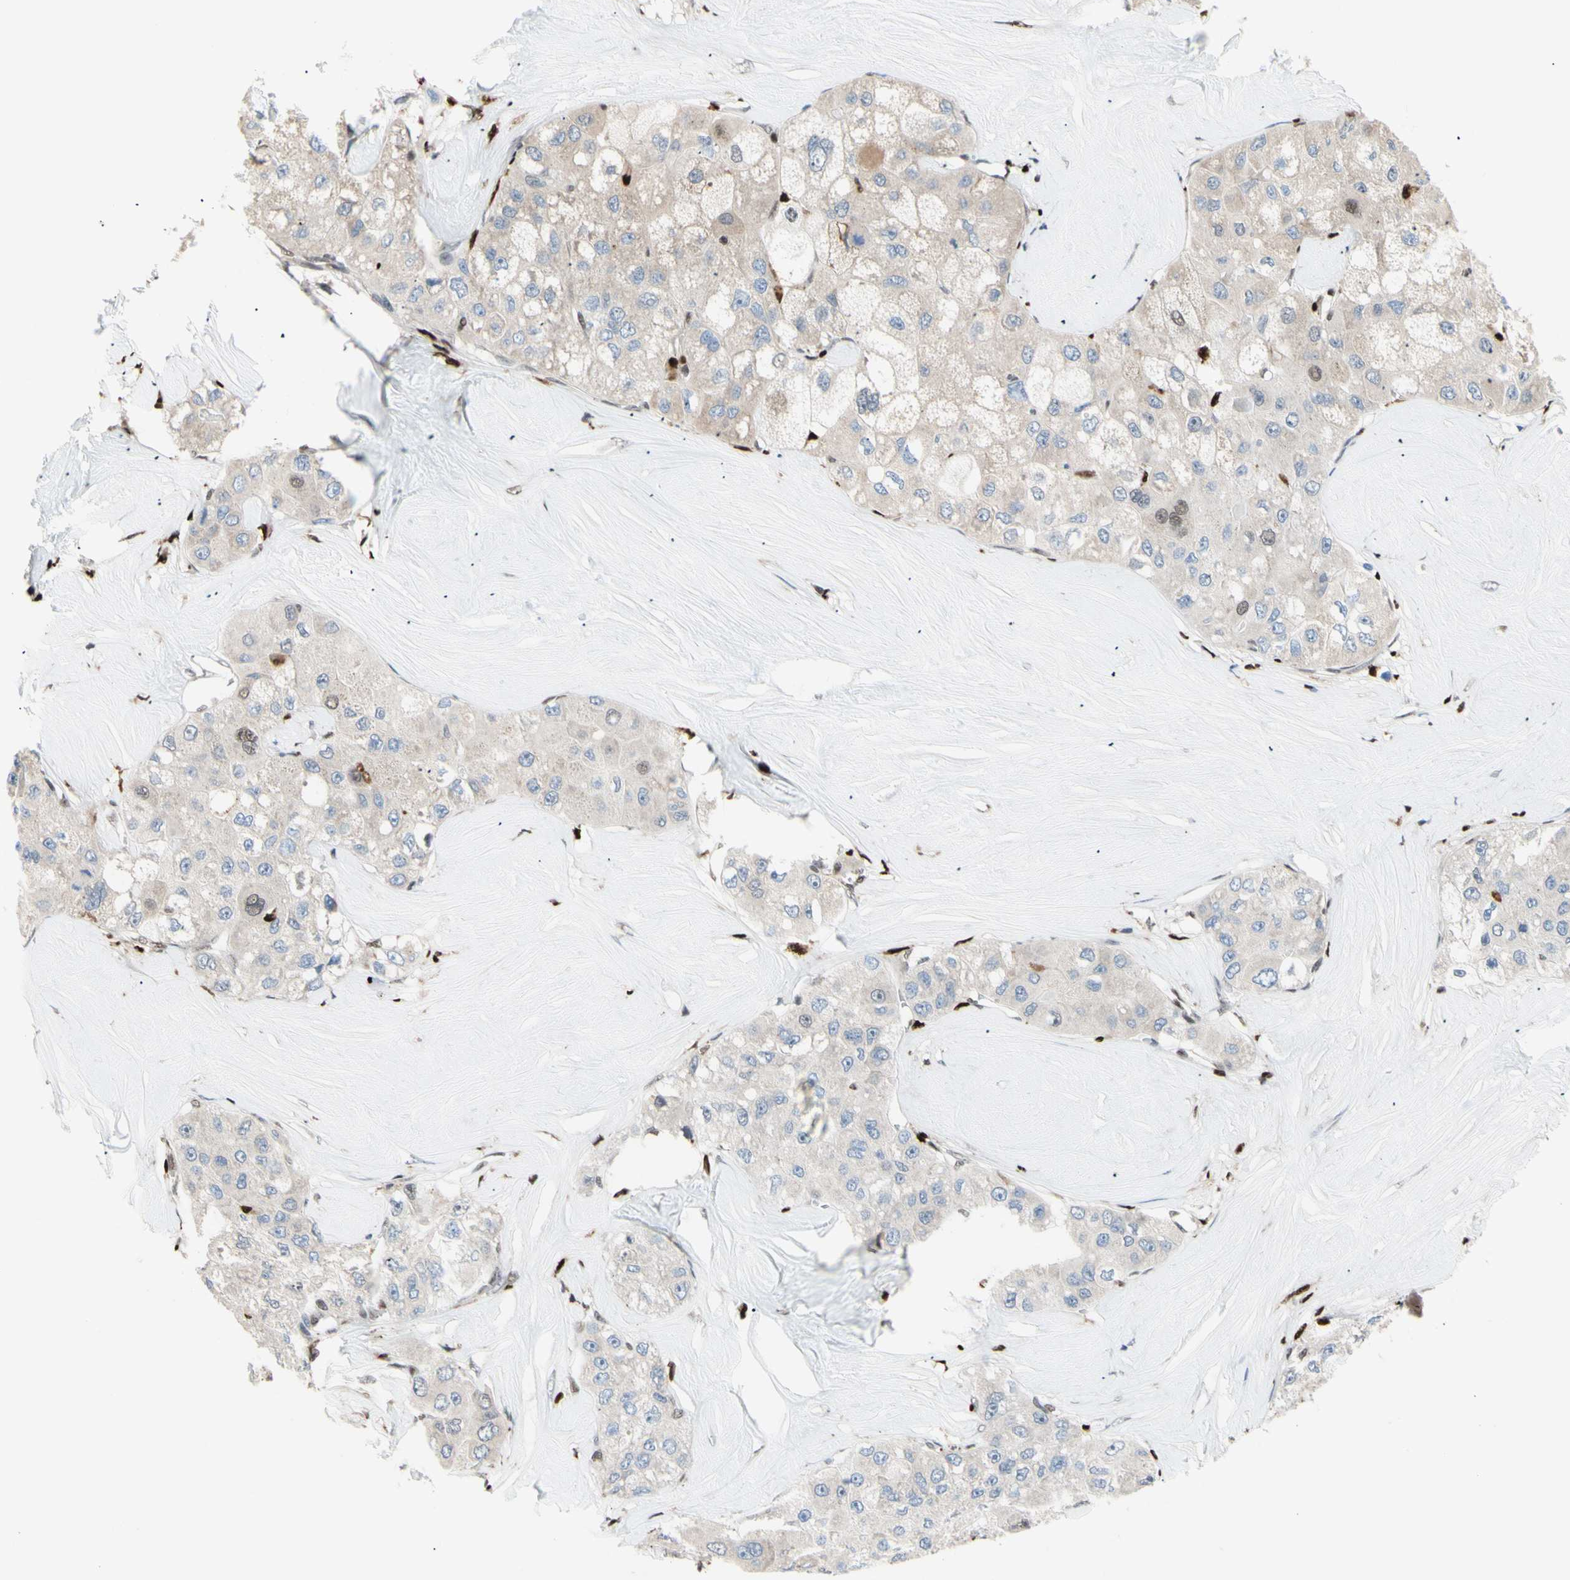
{"staining": {"intensity": "weak", "quantity": ">75%", "location": "cytoplasmic/membranous"}, "tissue": "liver cancer", "cell_type": "Tumor cells", "image_type": "cancer", "snomed": [{"axis": "morphology", "description": "Carcinoma, Hepatocellular, NOS"}, {"axis": "topography", "description": "Liver"}], "caption": "Weak cytoplasmic/membranous expression is present in approximately >75% of tumor cells in liver cancer.", "gene": "EED", "patient": {"sex": "male", "age": 80}}